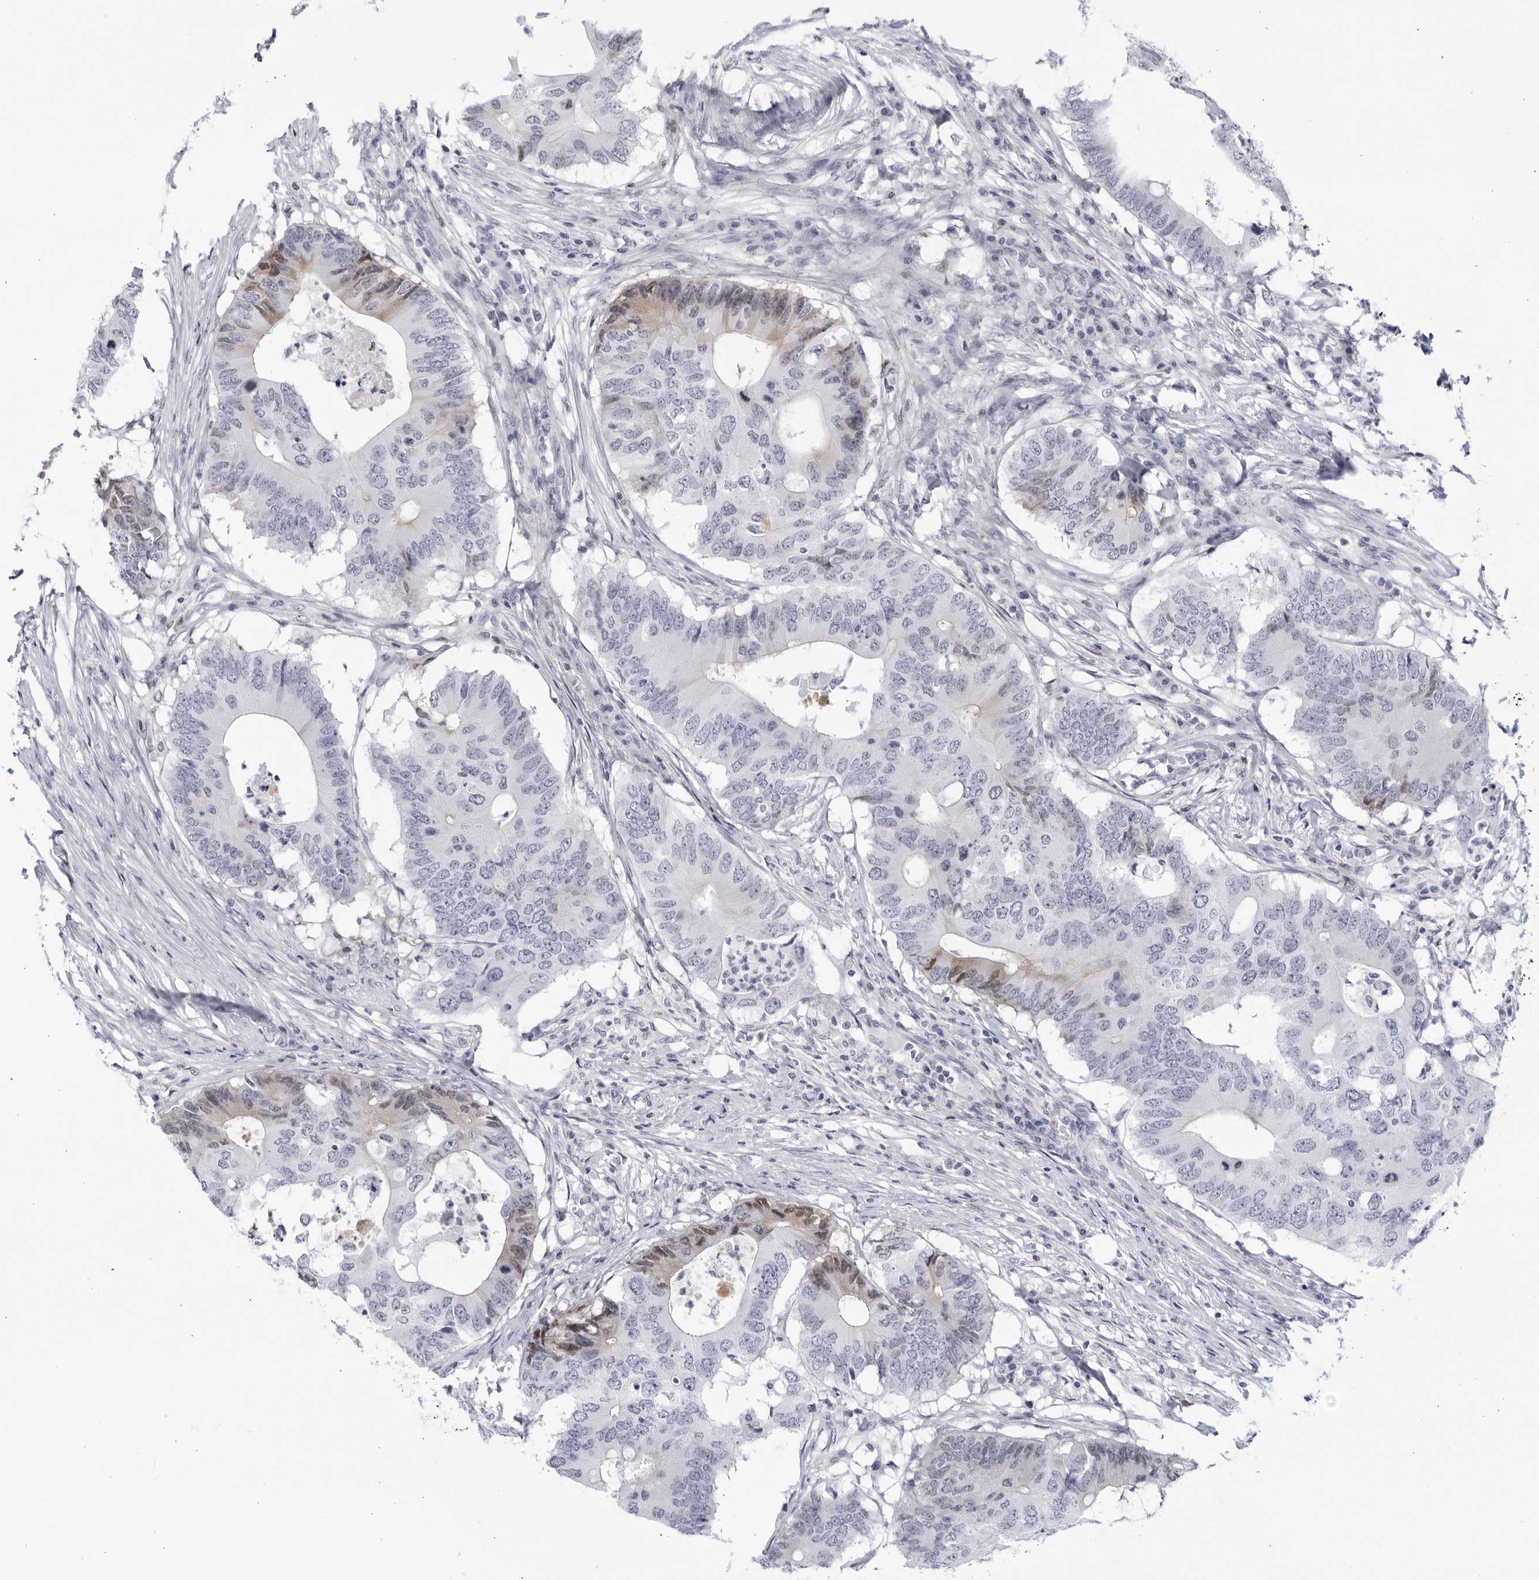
{"staining": {"intensity": "moderate", "quantity": "<25%", "location": "nuclear"}, "tissue": "colorectal cancer", "cell_type": "Tumor cells", "image_type": "cancer", "snomed": [{"axis": "morphology", "description": "Adenocarcinoma, NOS"}, {"axis": "topography", "description": "Colon"}], "caption": "The immunohistochemical stain highlights moderate nuclear positivity in tumor cells of colorectal adenocarcinoma tissue.", "gene": "CNBD1", "patient": {"sex": "male", "age": 71}}